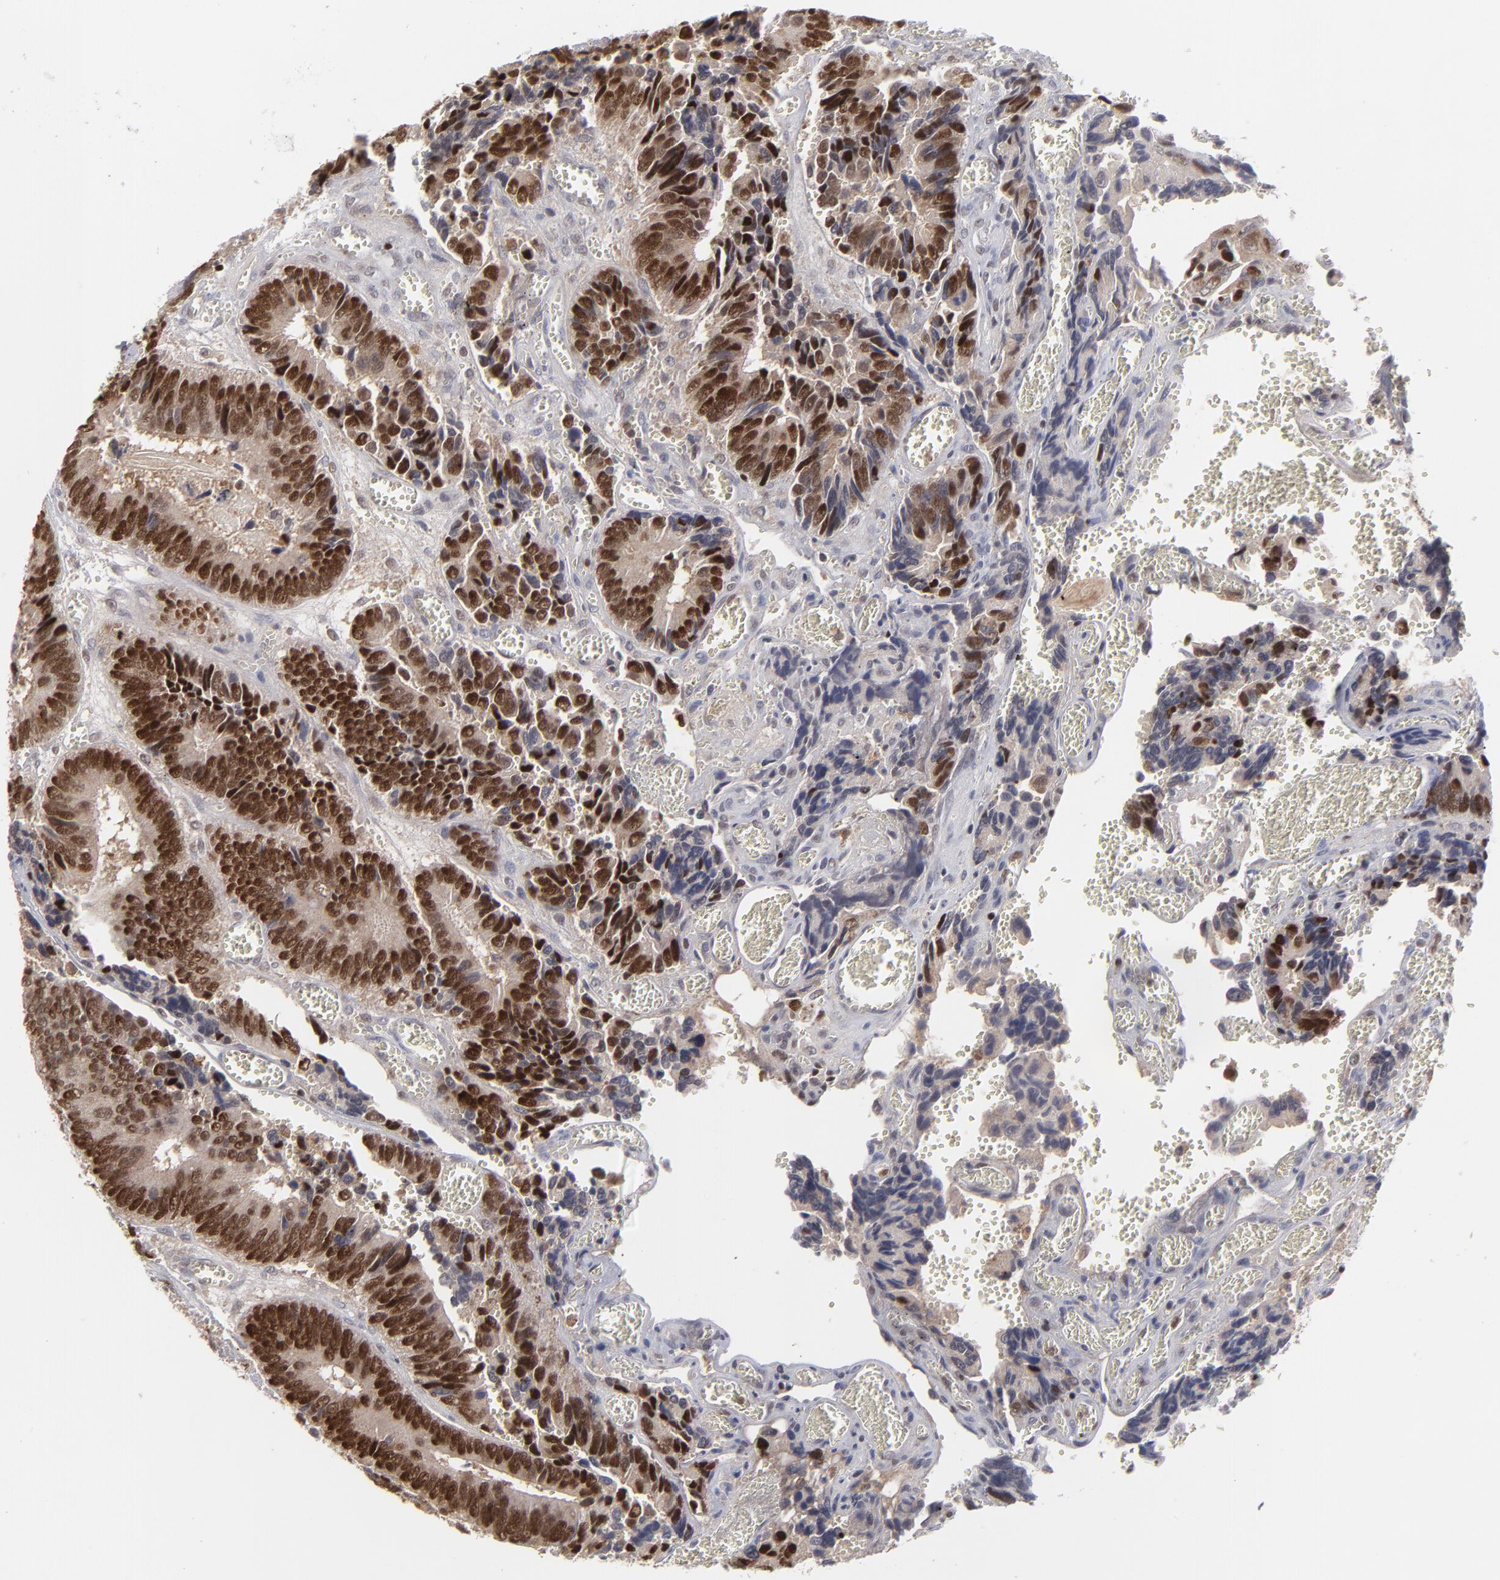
{"staining": {"intensity": "moderate", "quantity": ">75%", "location": "cytoplasmic/membranous,nuclear"}, "tissue": "colorectal cancer", "cell_type": "Tumor cells", "image_type": "cancer", "snomed": [{"axis": "morphology", "description": "Adenocarcinoma, NOS"}, {"axis": "topography", "description": "Colon"}], "caption": "Approximately >75% of tumor cells in colorectal cancer exhibit moderate cytoplasmic/membranous and nuclear protein positivity as visualized by brown immunohistochemical staining.", "gene": "GSR", "patient": {"sex": "male", "age": 72}}